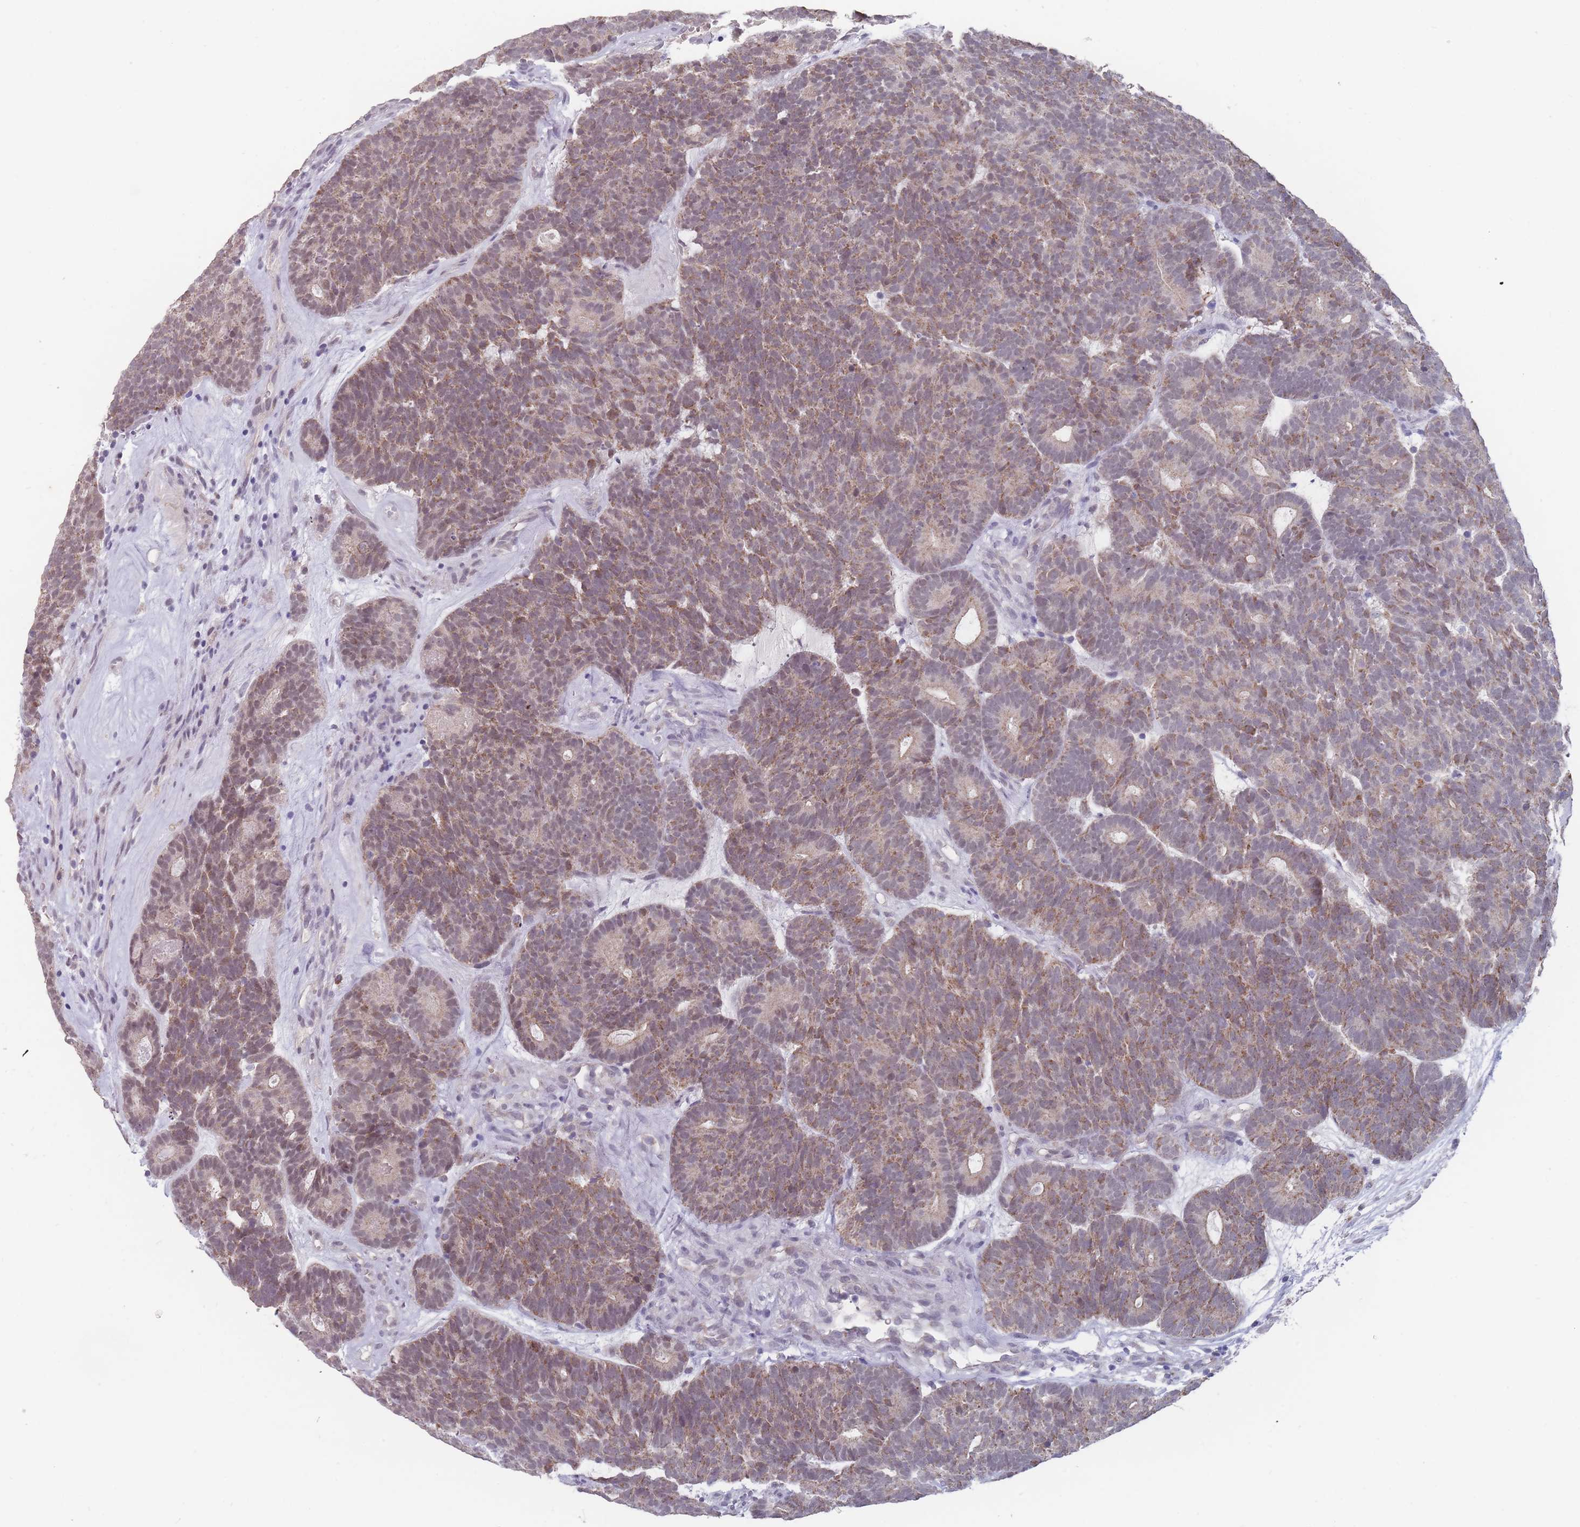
{"staining": {"intensity": "moderate", "quantity": "25%-75%", "location": "cytoplasmic/membranous,nuclear"}, "tissue": "head and neck cancer", "cell_type": "Tumor cells", "image_type": "cancer", "snomed": [{"axis": "morphology", "description": "Adenocarcinoma, NOS"}, {"axis": "topography", "description": "Head-Neck"}], "caption": "Moderate cytoplasmic/membranous and nuclear positivity is present in about 25%-75% of tumor cells in head and neck adenocarcinoma. (Stains: DAB in brown, nuclei in blue, Microscopy: brightfield microscopy at high magnification).", "gene": "PEX7", "patient": {"sex": "female", "age": 81}}